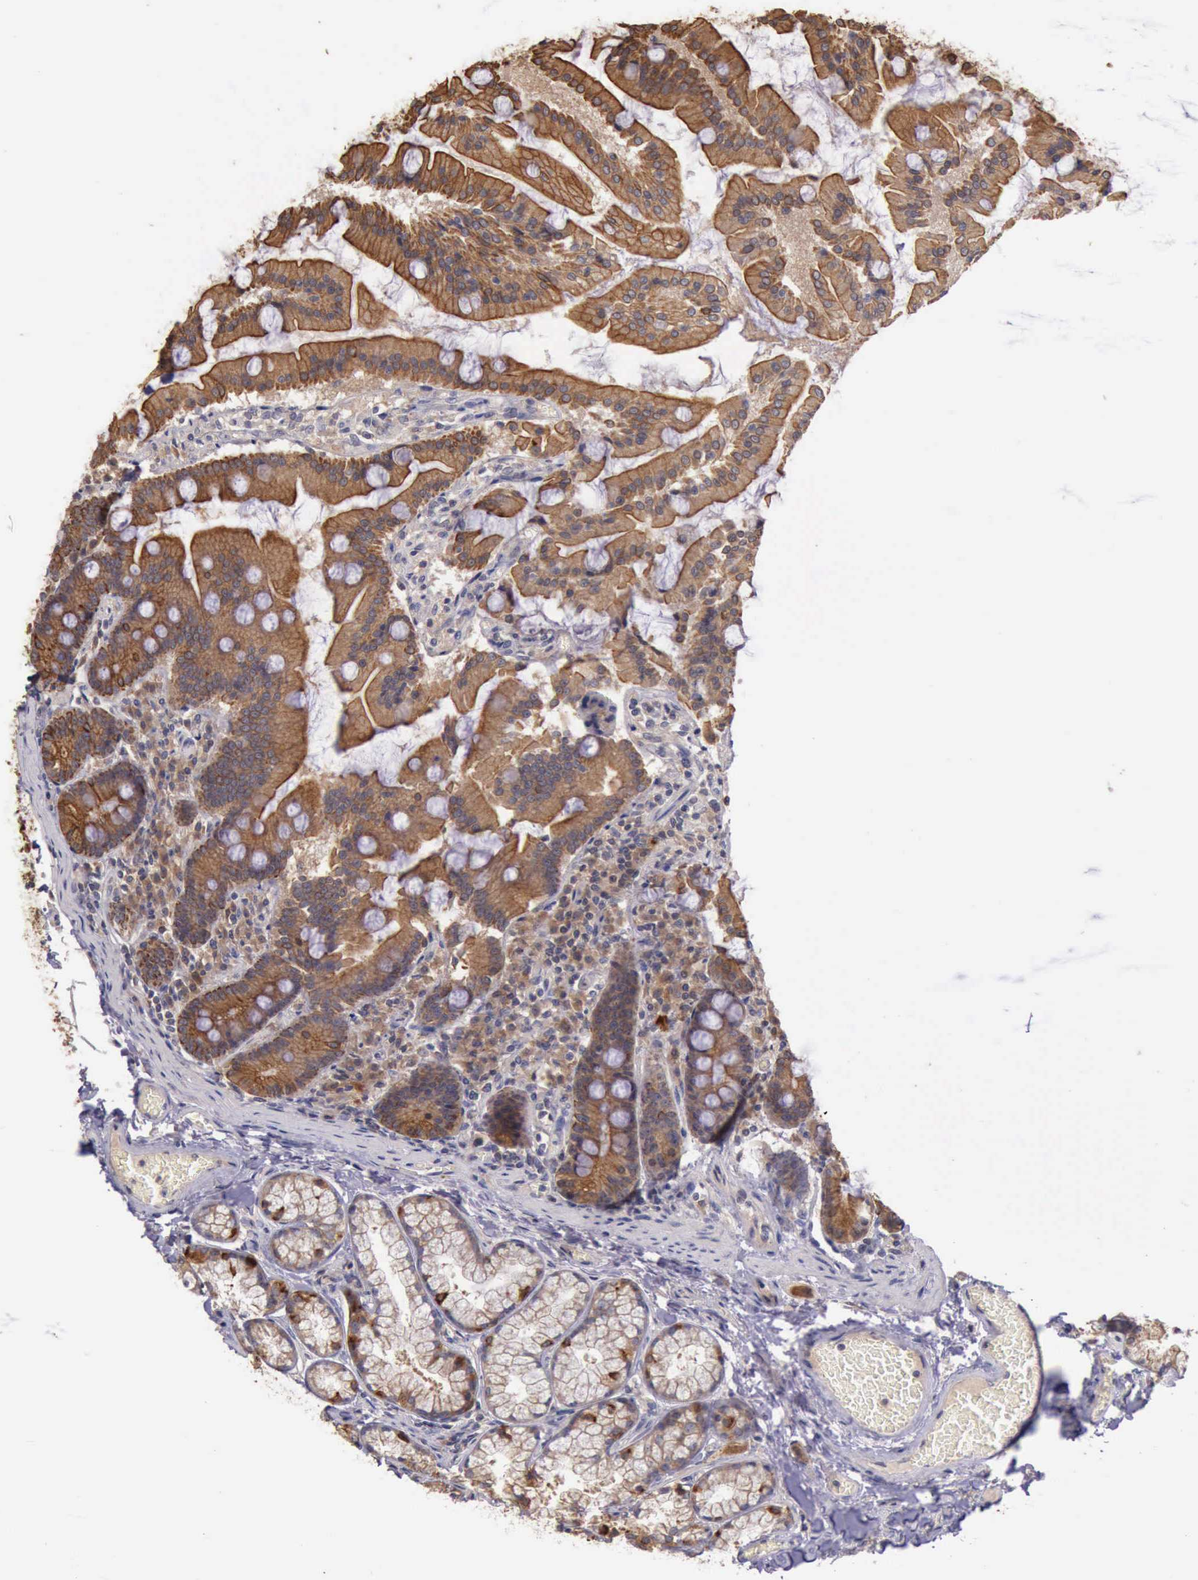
{"staining": {"intensity": "strong", "quantity": ">75%", "location": "cytoplasmic/membranous"}, "tissue": "duodenum", "cell_type": "Glandular cells", "image_type": "normal", "snomed": [{"axis": "morphology", "description": "Normal tissue, NOS"}, {"axis": "topography", "description": "Duodenum"}], "caption": "The micrograph exhibits staining of unremarkable duodenum, revealing strong cytoplasmic/membranous protein positivity (brown color) within glandular cells.", "gene": "RAB39B", "patient": {"sex": "female", "age": 64}}